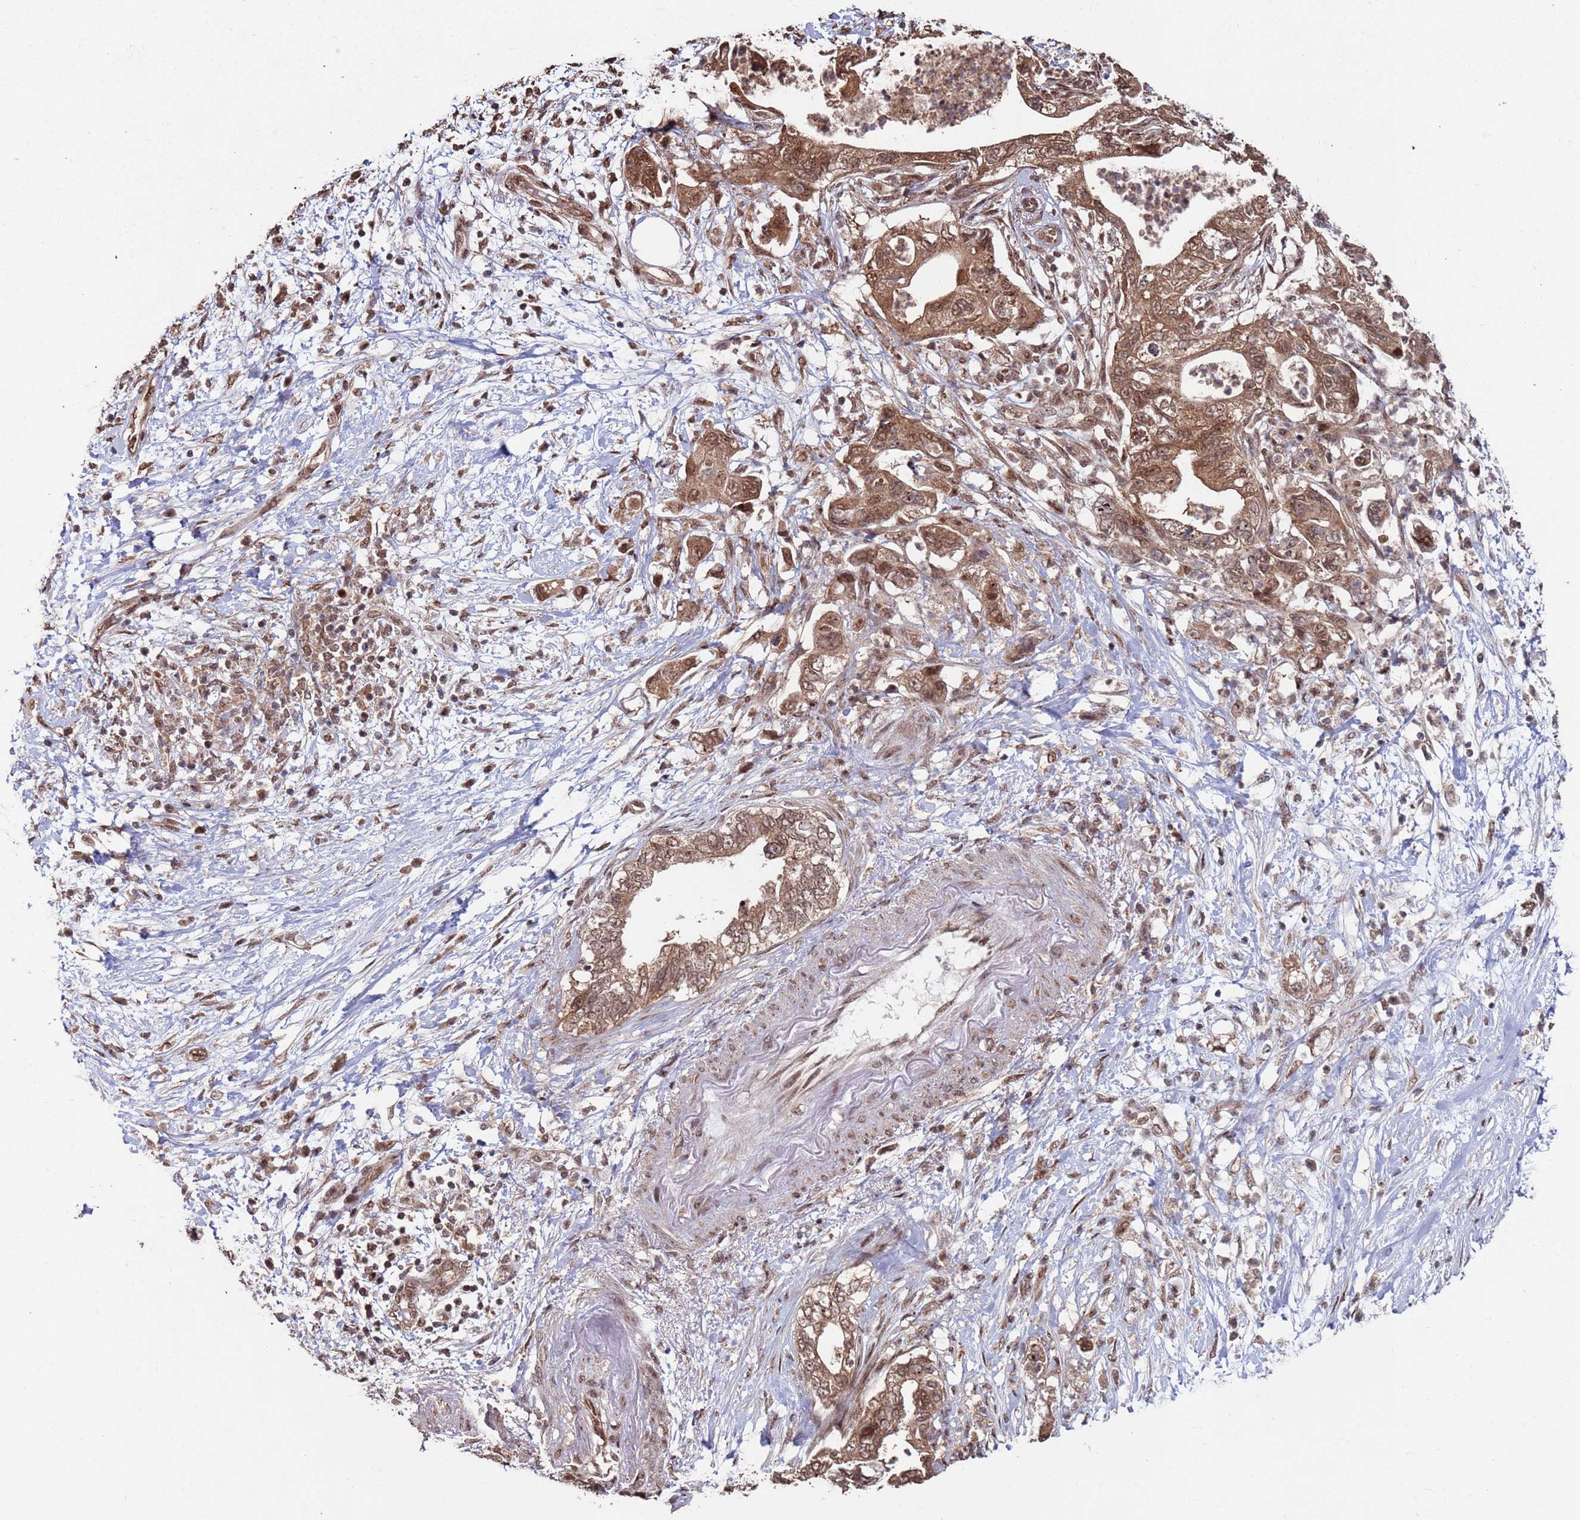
{"staining": {"intensity": "moderate", "quantity": ">75%", "location": "cytoplasmic/membranous,nuclear"}, "tissue": "pancreatic cancer", "cell_type": "Tumor cells", "image_type": "cancer", "snomed": [{"axis": "morphology", "description": "Adenocarcinoma, NOS"}, {"axis": "topography", "description": "Pancreas"}], "caption": "Human pancreatic adenocarcinoma stained with a protein marker exhibits moderate staining in tumor cells.", "gene": "PRR7", "patient": {"sex": "female", "age": 73}}